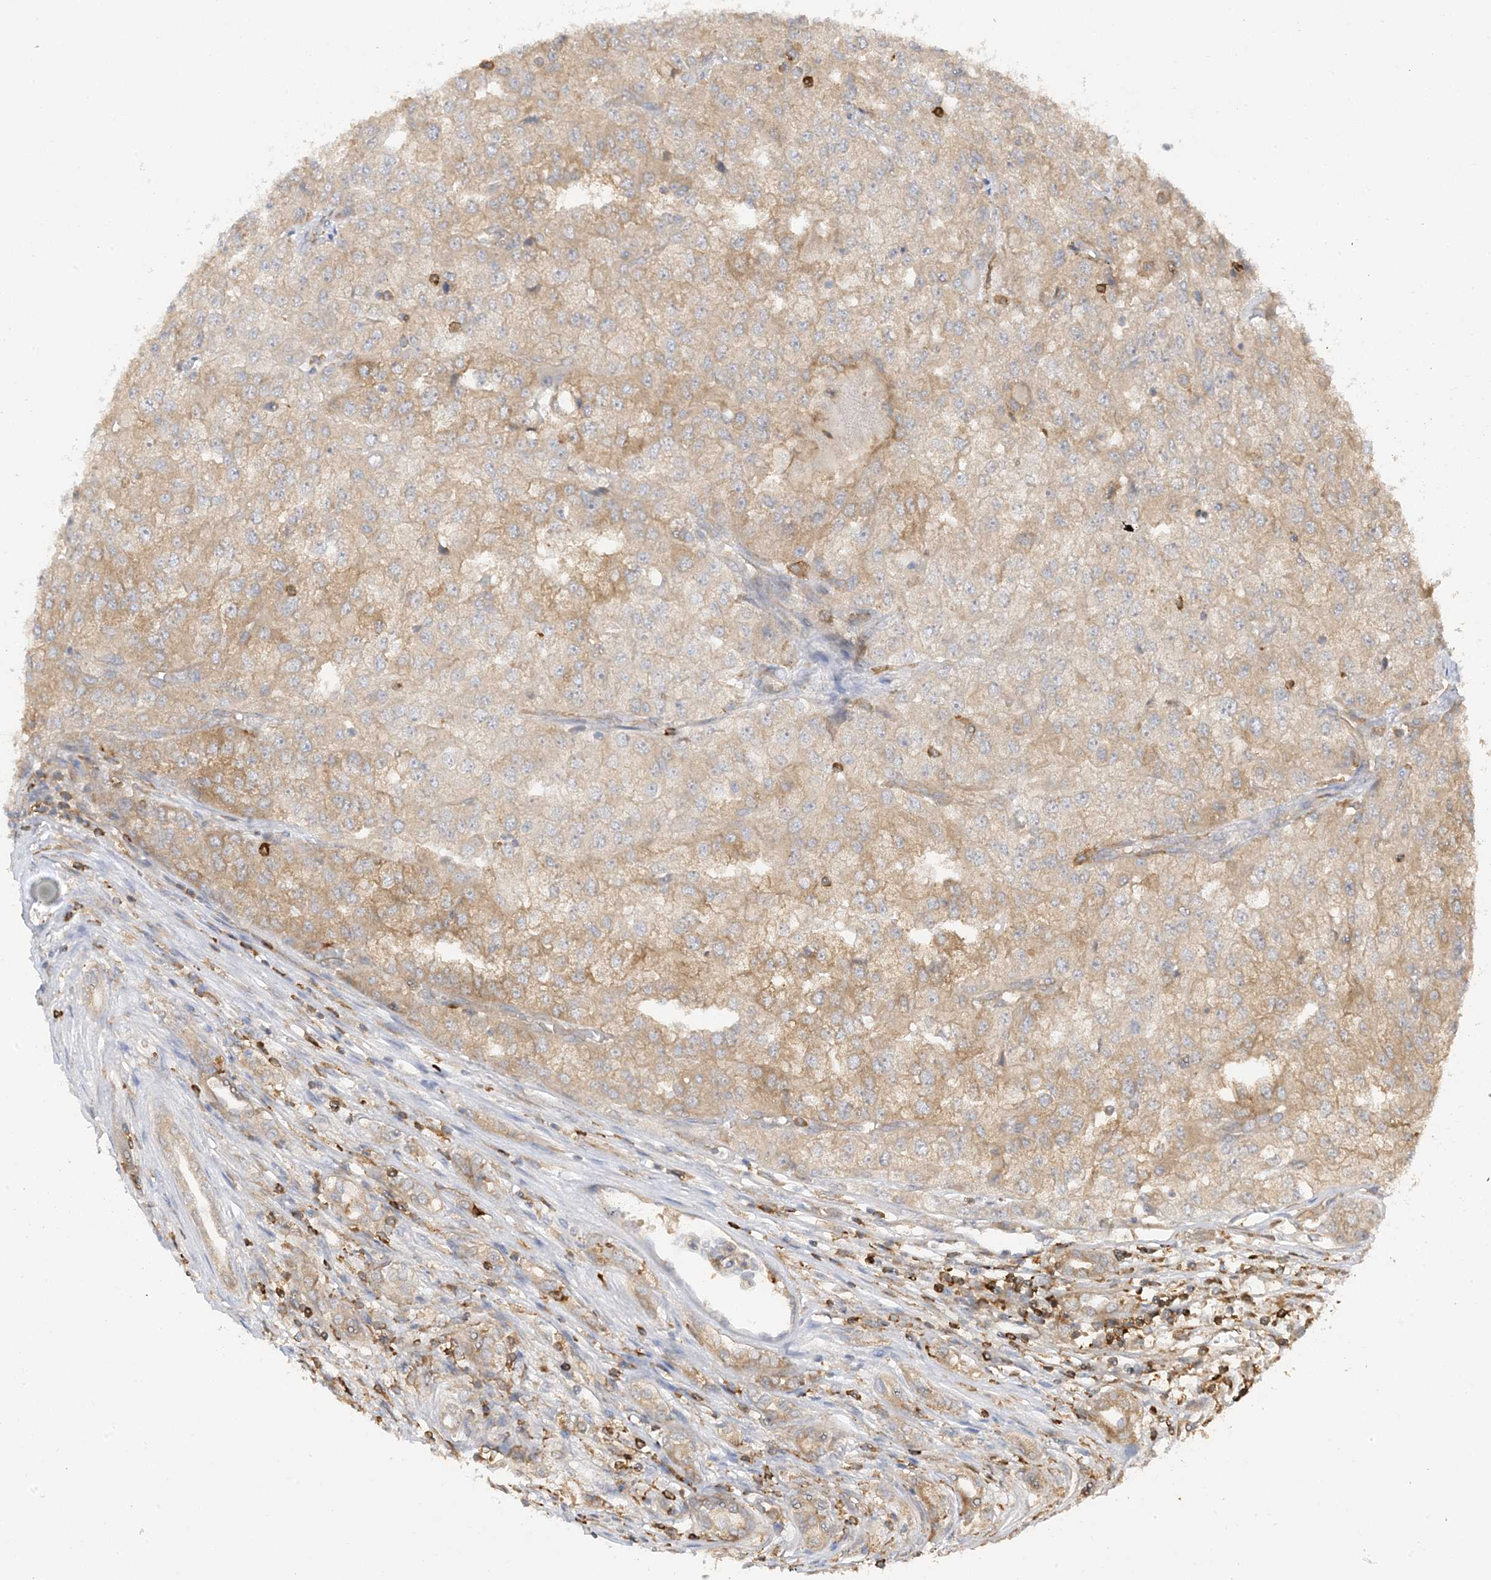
{"staining": {"intensity": "weak", "quantity": ">75%", "location": "cytoplasmic/membranous"}, "tissue": "renal cancer", "cell_type": "Tumor cells", "image_type": "cancer", "snomed": [{"axis": "morphology", "description": "Adenocarcinoma, NOS"}, {"axis": "topography", "description": "Kidney"}], "caption": "Renal cancer tissue shows weak cytoplasmic/membranous staining in about >75% of tumor cells", "gene": "PHACTR2", "patient": {"sex": "female", "age": 54}}